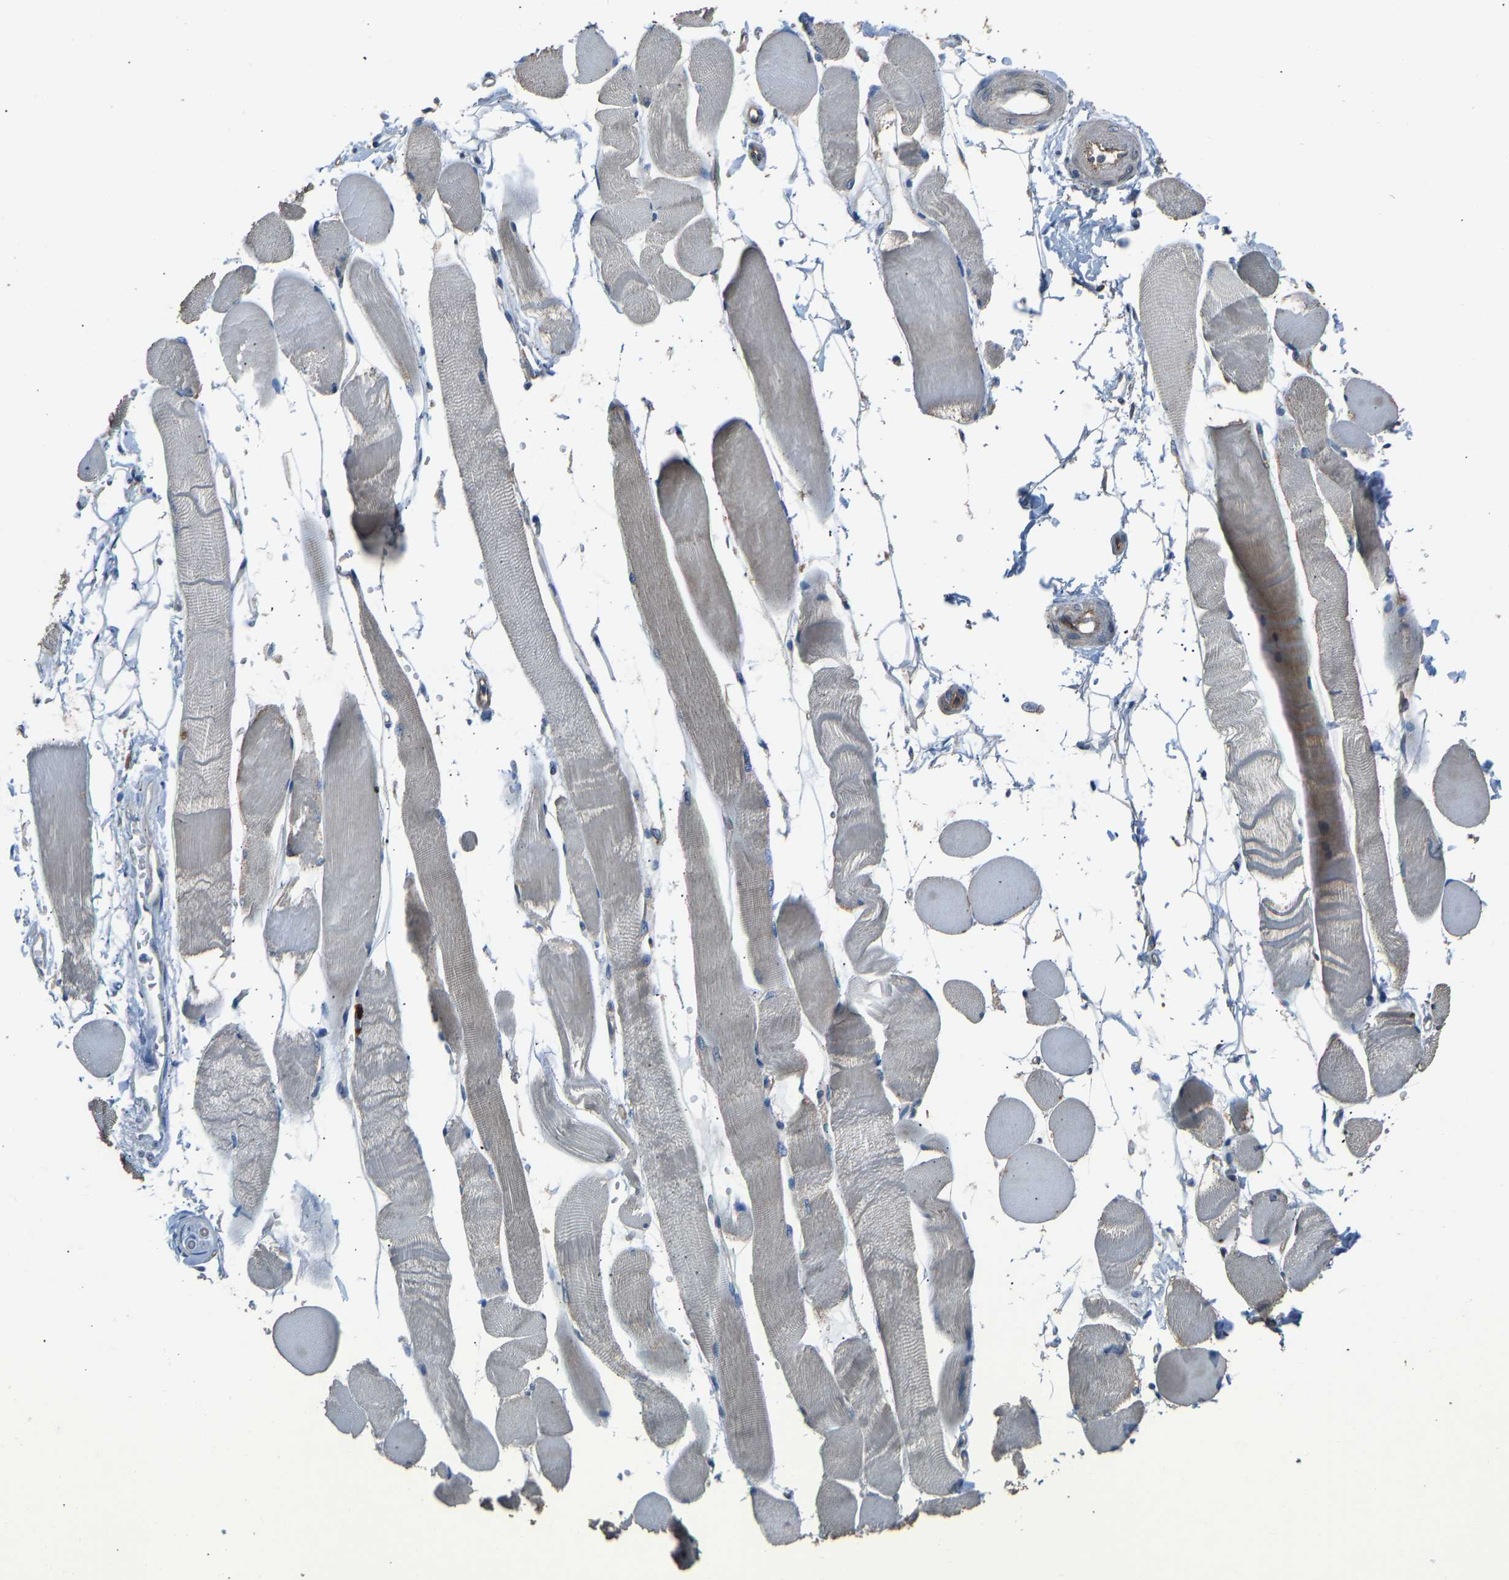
{"staining": {"intensity": "weak", "quantity": "25%-75%", "location": "cytoplasmic/membranous"}, "tissue": "skeletal muscle", "cell_type": "Myocytes", "image_type": "normal", "snomed": [{"axis": "morphology", "description": "Normal tissue, NOS"}, {"axis": "topography", "description": "Skeletal muscle"}, {"axis": "topography", "description": "Peripheral nerve tissue"}], "caption": "Normal skeletal muscle displays weak cytoplasmic/membranous expression in about 25%-75% of myocytes.", "gene": "SLC43A1", "patient": {"sex": "female", "age": 84}}